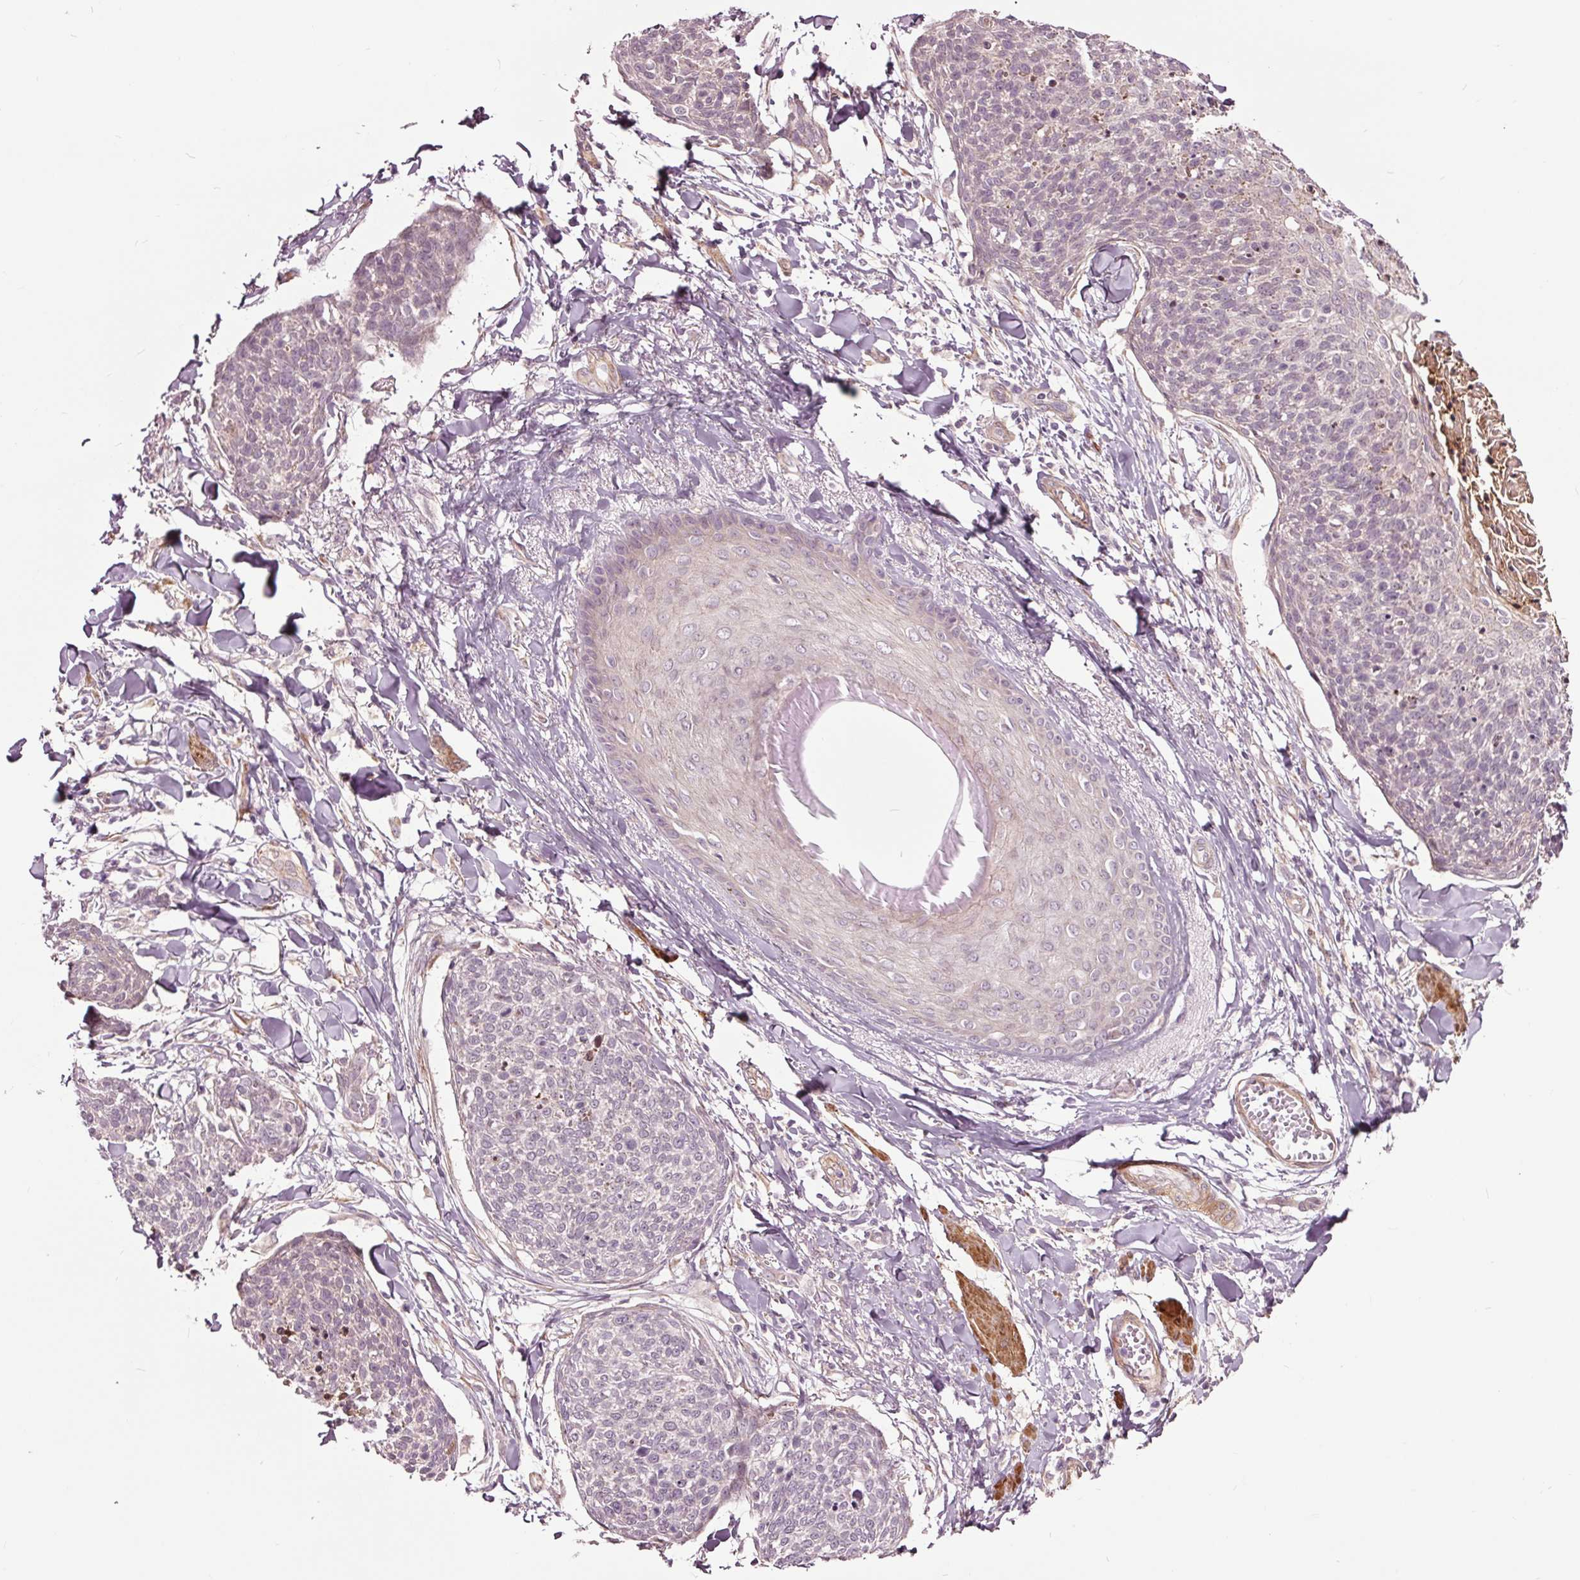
{"staining": {"intensity": "negative", "quantity": "none", "location": "none"}, "tissue": "skin cancer", "cell_type": "Tumor cells", "image_type": "cancer", "snomed": [{"axis": "morphology", "description": "Squamous cell carcinoma, NOS"}, {"axis": "topography", "description": "Skin"}, {"axis": "topography", "description": "Vulva"}], "caption": "High magnification brightfield microscopy of skin cancer stained with DAB (brown) and counterstained with hematoxylin (blue): tumor cells show no significant expression. (Immunohistochemistry (ihc), brightfield microscopy, high magnification).", "gene": "HAUS5", "patient": {"sex": "female", "age": 75}}